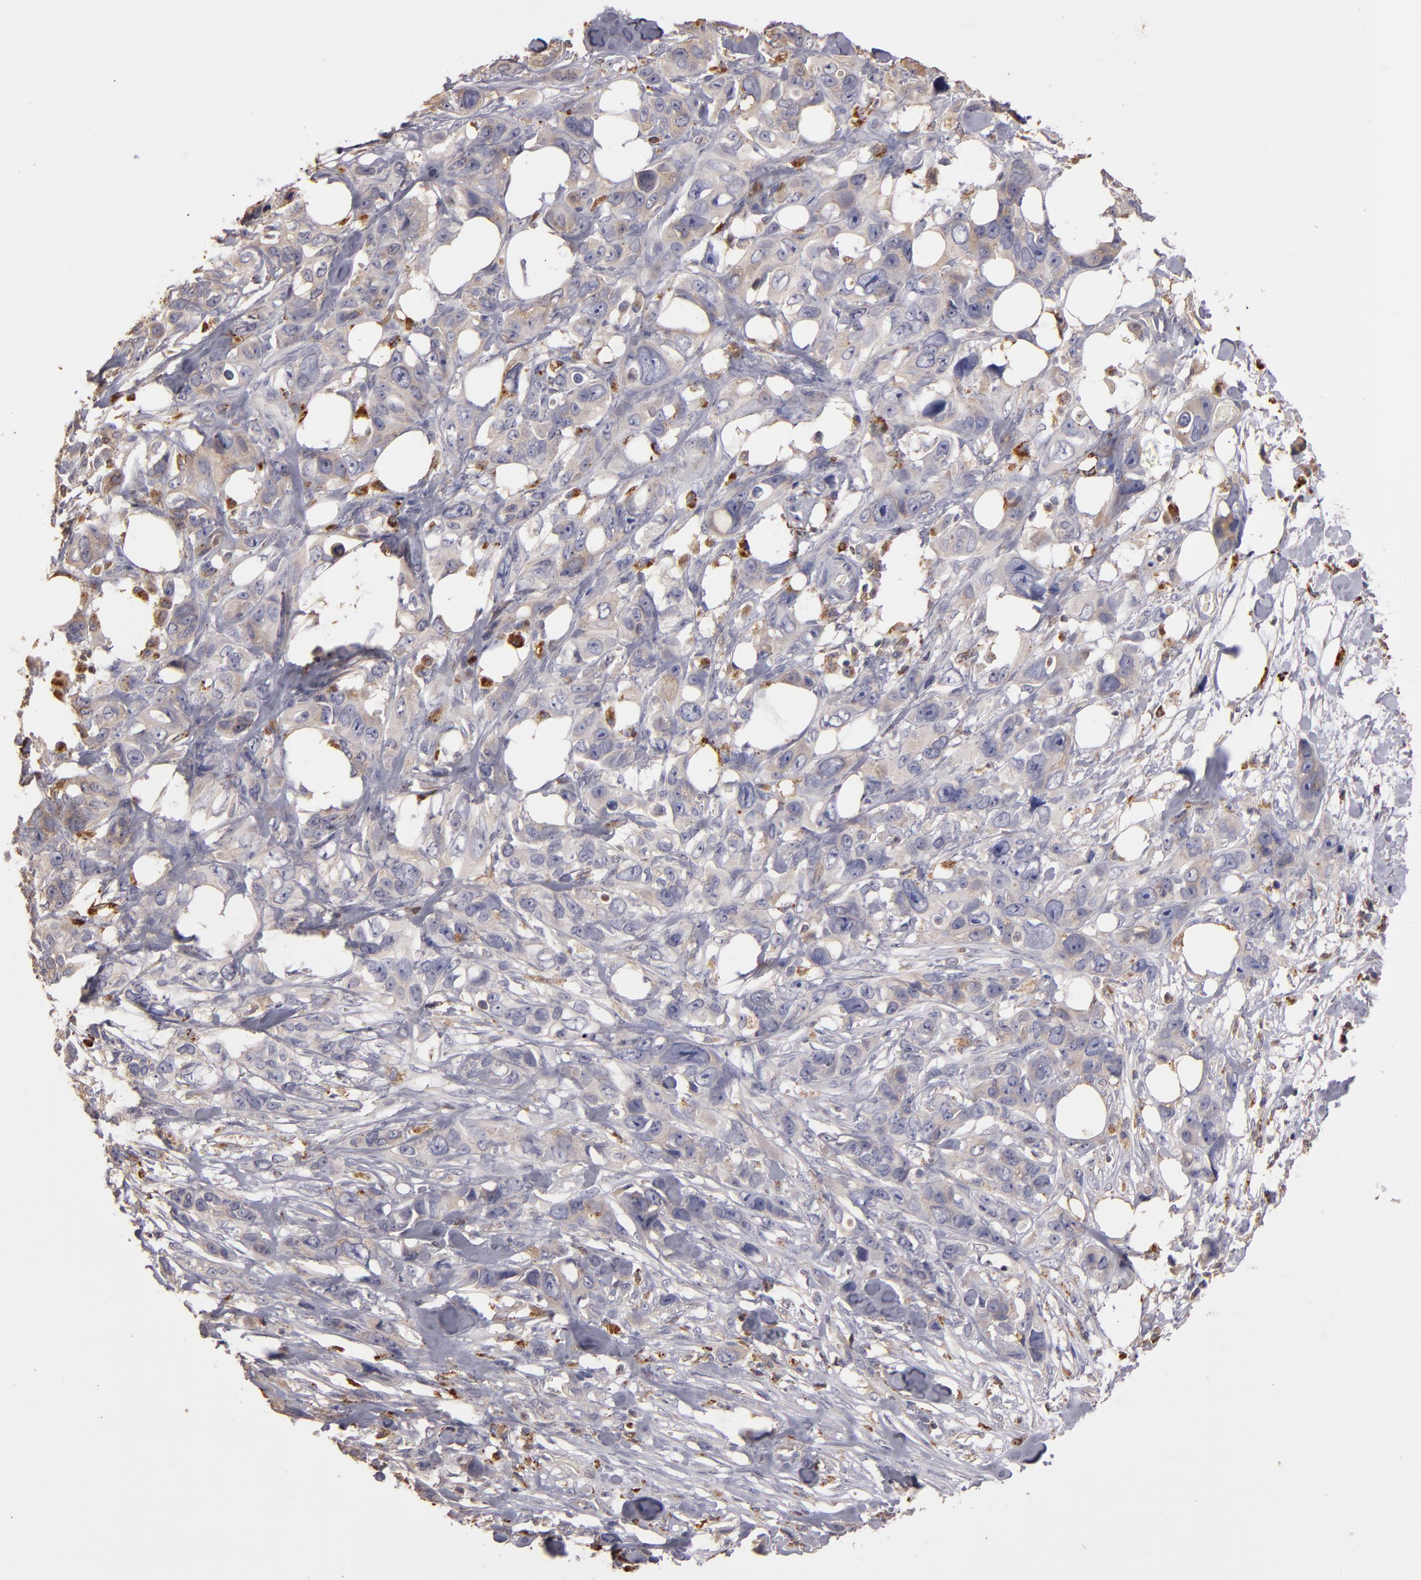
{"staining": {"intensity": "weak", "quantity": ">75%", "location": "cytoplasmic/membranous"}, "tissue": "stomach cancer", "cell_type": "Tumor cells", "image_type": "cancer", "snomed": [{"axis": "morphology", "description": "Adenocarcinoma, NOS"}, {"axis": "topography", "description": "Stomach, upper"}], "caption": "Approximately >75% of tumor cells in stomach cancer (adenocarcinoma) exhibit weak cytoplasmic/membranous protein staining as visualized by brown immunohistochemical staining.", "gene": "TRAF1", "patient": {"sex": "male", "age": 47}}